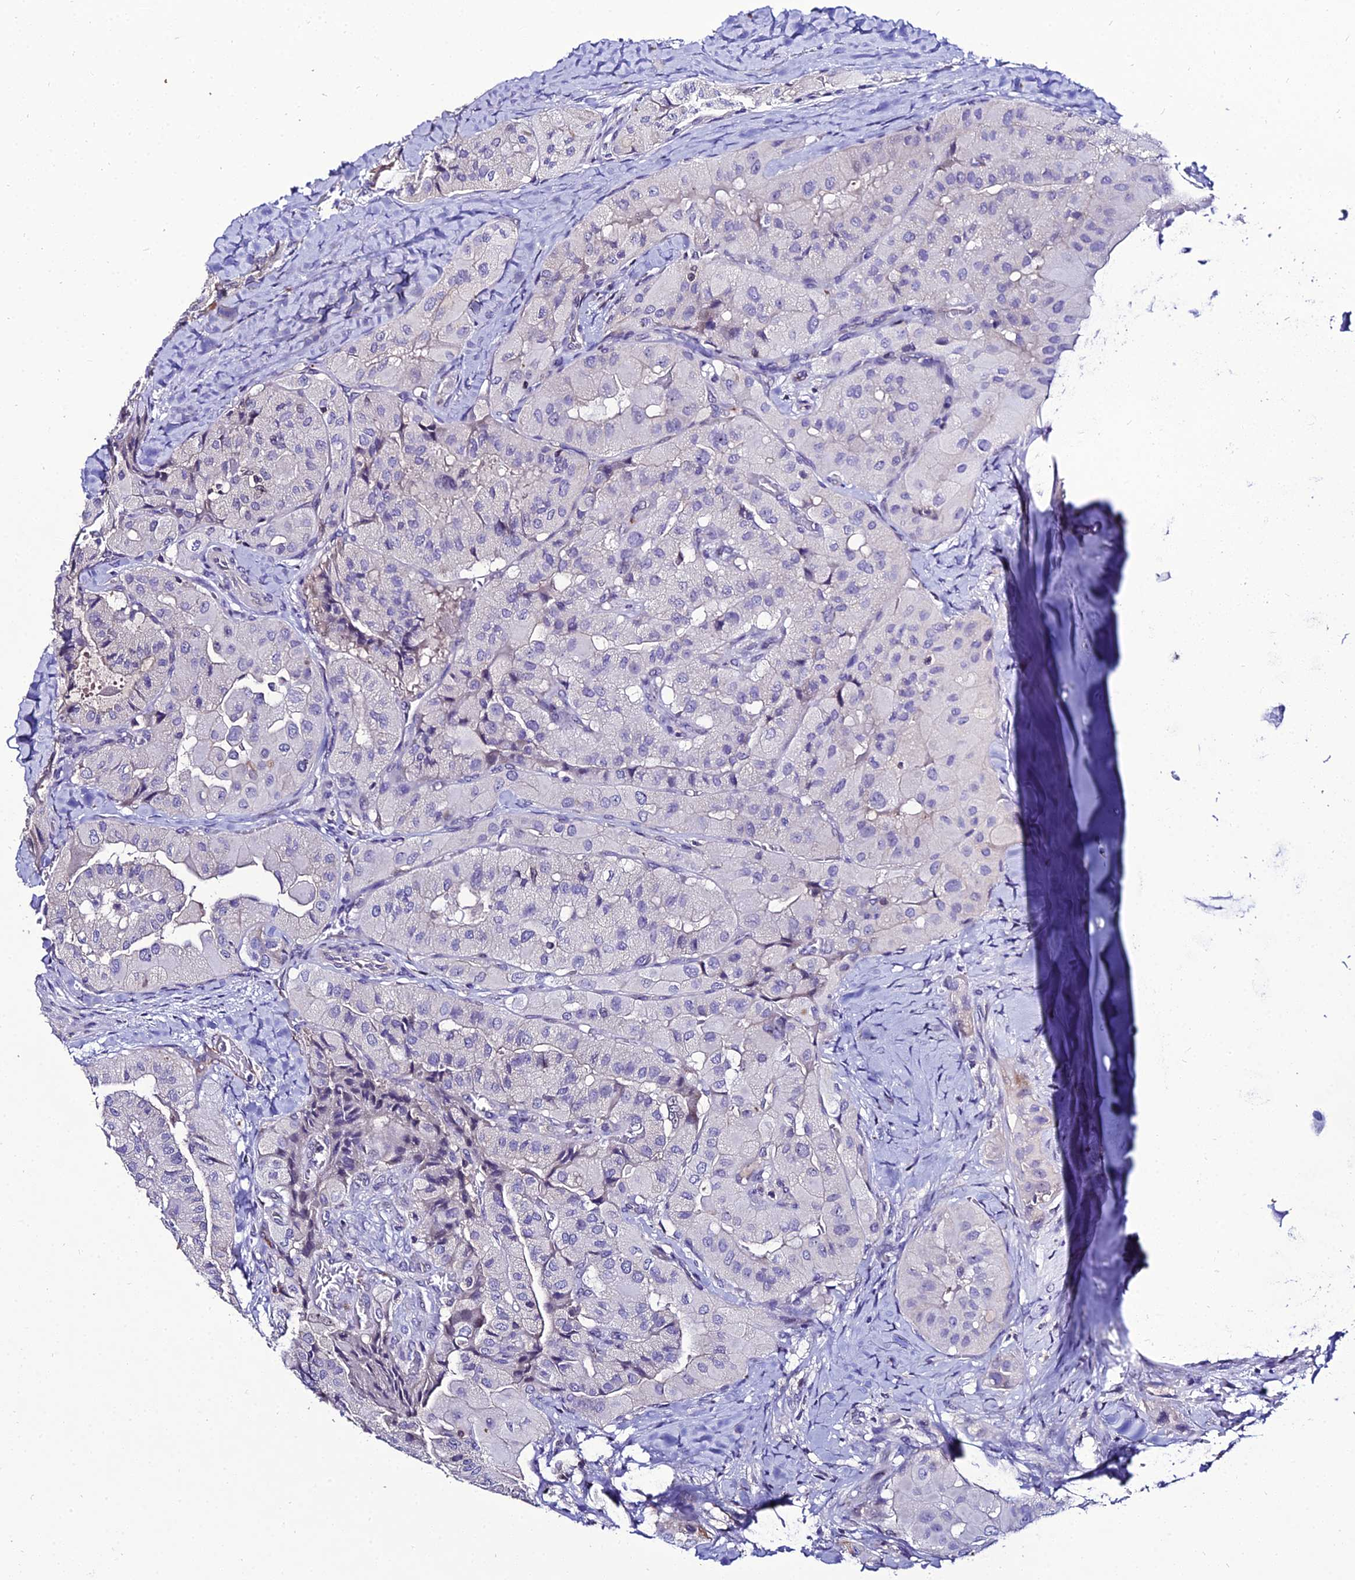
{"staining": {"intensity": "negative", "quantity": "none", "location": "none"}, "tissue": "thyroid cancer", "cell_type": "Tumor cells", "image_type": "cancer", "snomed": [{"axis": "morphology", "description": "Normal tissue, NOS"}, {"axis": "morphology", "description": "Papillary adenocarcinoma, NOS"}, {"axis": "topography", "description": "Thyroid gland"}], "caption": "Human thyroid papillary adenocarcinoma stained for a protein using immunohistochemistry exhibits no positivity in tumor cells.", "gene": "SHQ1", "patient": {"sex": "female", "age": 59}}